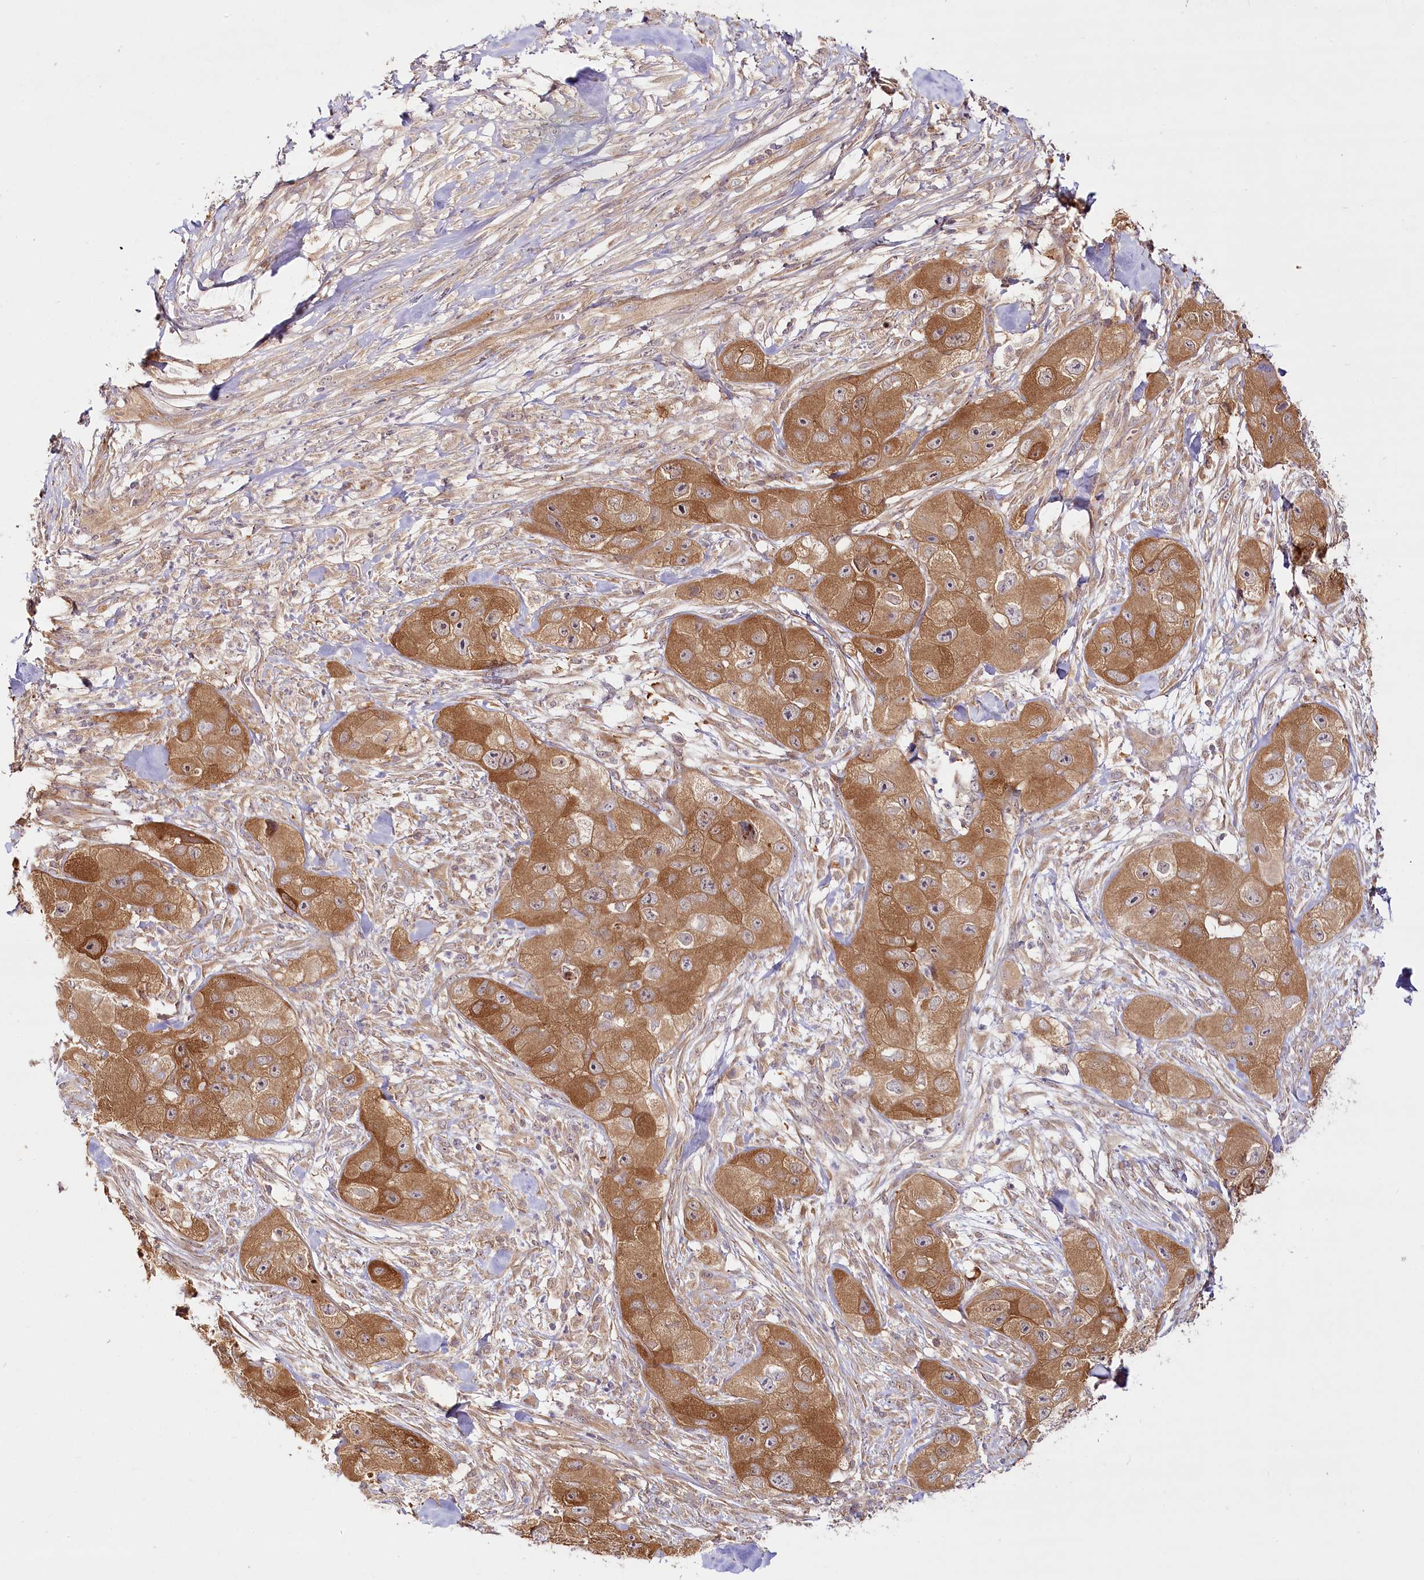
{"staining": {"intensity": "strong", "quantity": ">75%", "location": "cytoplasmic/membranous"}, "tissue": "skin cancer", "cell_type": "Tumor cells", "image_type": "cancer", "snomed": [{"axis": "morphology", "description": "Squamous cell carcinoma, NOS"}, {"axis": "topography", "description": "Skin"}, {"axis": "topography", "description": "Subcutis"}], "caption": "Skin squamous cell carcinoma tissue exhibits strong cytoplasmic/membranous staining in about >75% of tumor cells, visualized by immunohistochemistry.", "gene": "INPP4B", "patient": {"sex": "male", "age": 73}}